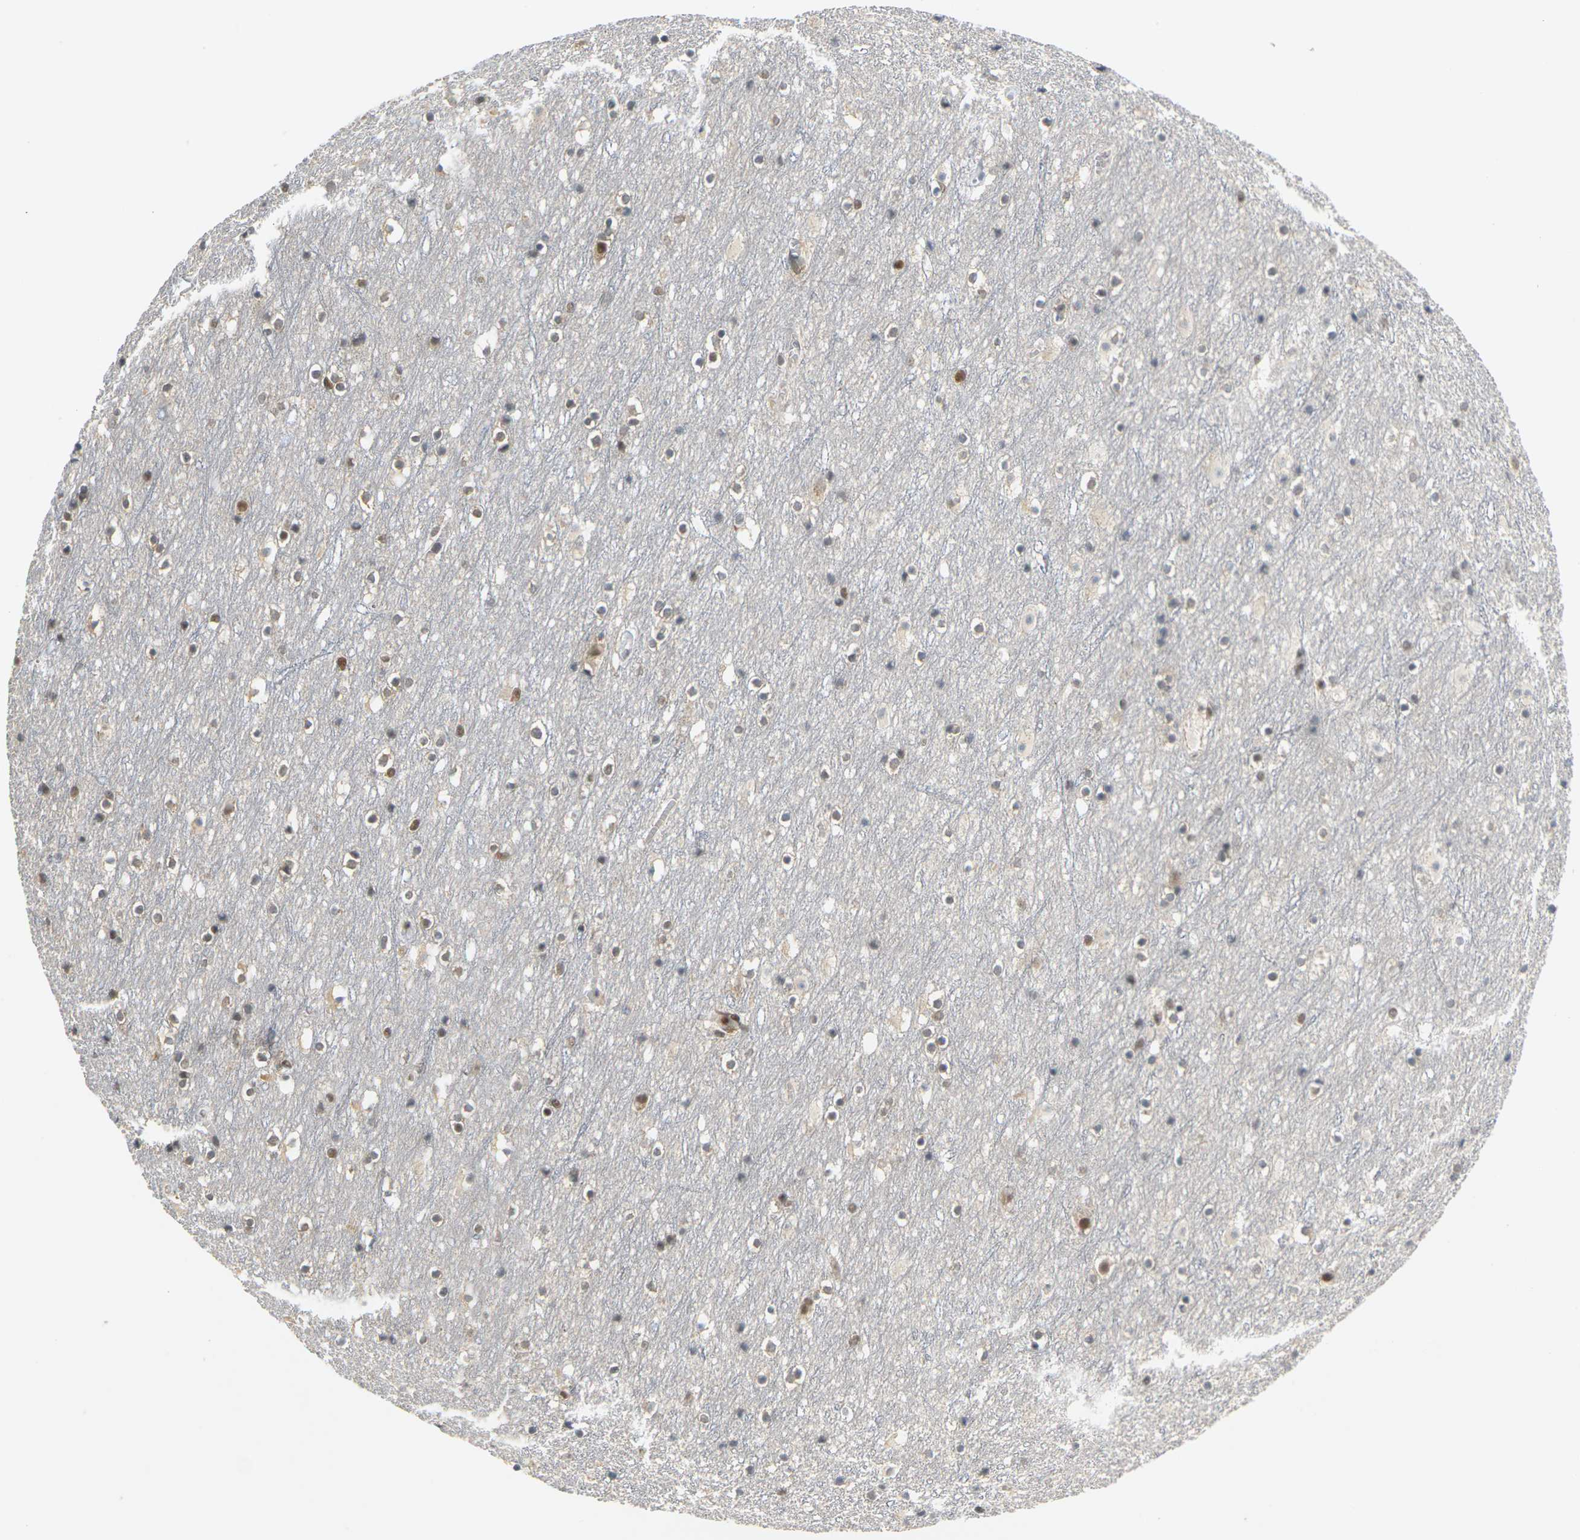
{"staining": {"intensity": "moderate", "quantity": "25%-75%", "location": "nuclear"}, "tissue": "cerebral cortex", "cell_type": "Endothelial cells", "image_type": "normal", "snomed": [{"axis": "morphology", "description": "Normal tissue, NOS"}, {"axis": "topography", "description": "Cerebral cortex"}], "caption": "Protein staining of unremarkable cerebral cortex shows moderate nuclear positivity in approximately 25%-75% of endothelial cells. (Stains: DAB (3,3'-diaminobenzidine) in brown, nuclei in blue, Microscopy: brightfield microscopy at high magnification).", "gene": "NELFA", "patient": {"sex": "male", "age": 45}}